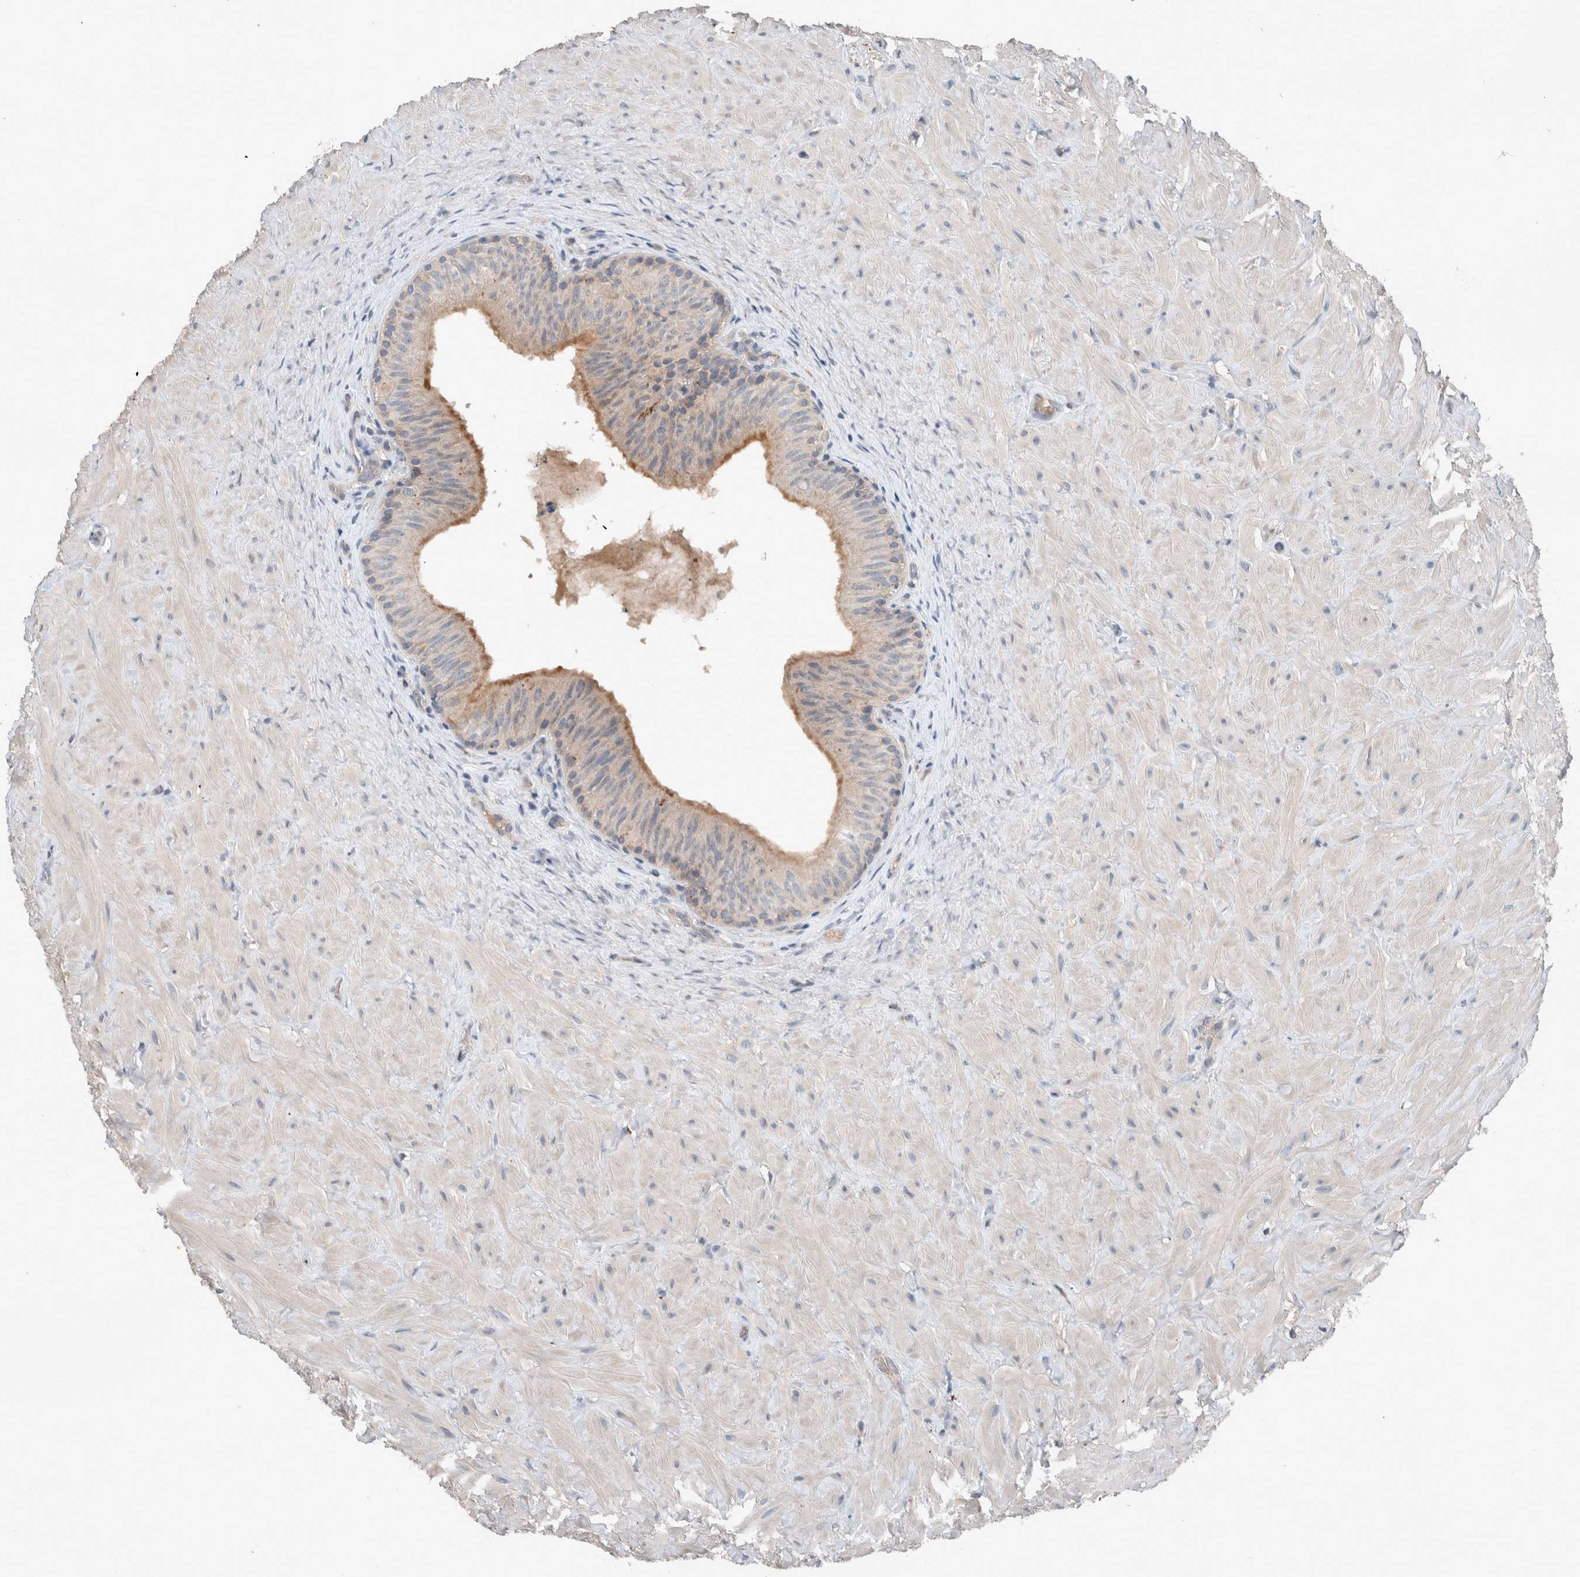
{"staining": {"intensity": "weak", "quantity": ">75%", "location": "cytoplasmic/membranous"}, "tissue": "epididymis", "cell_type": "Glandular cells", "image_type": "normal", "snomed": [{"axis": "morphology", "description": "Normal tissue, NOS"}, {"axis": "topography", "description": "Soft tissue"}, {"axis": "topography", "description": "Epididymis"}], "caption": "The photomicrograph exhibits immunohistochemical staining of unremarkable epididymis. There is weak cytoplasmic/membranous staining is present in about >75% of glandular cells.", "gene": "UGCG", "patient": {"sex": "male", "age": 26}}